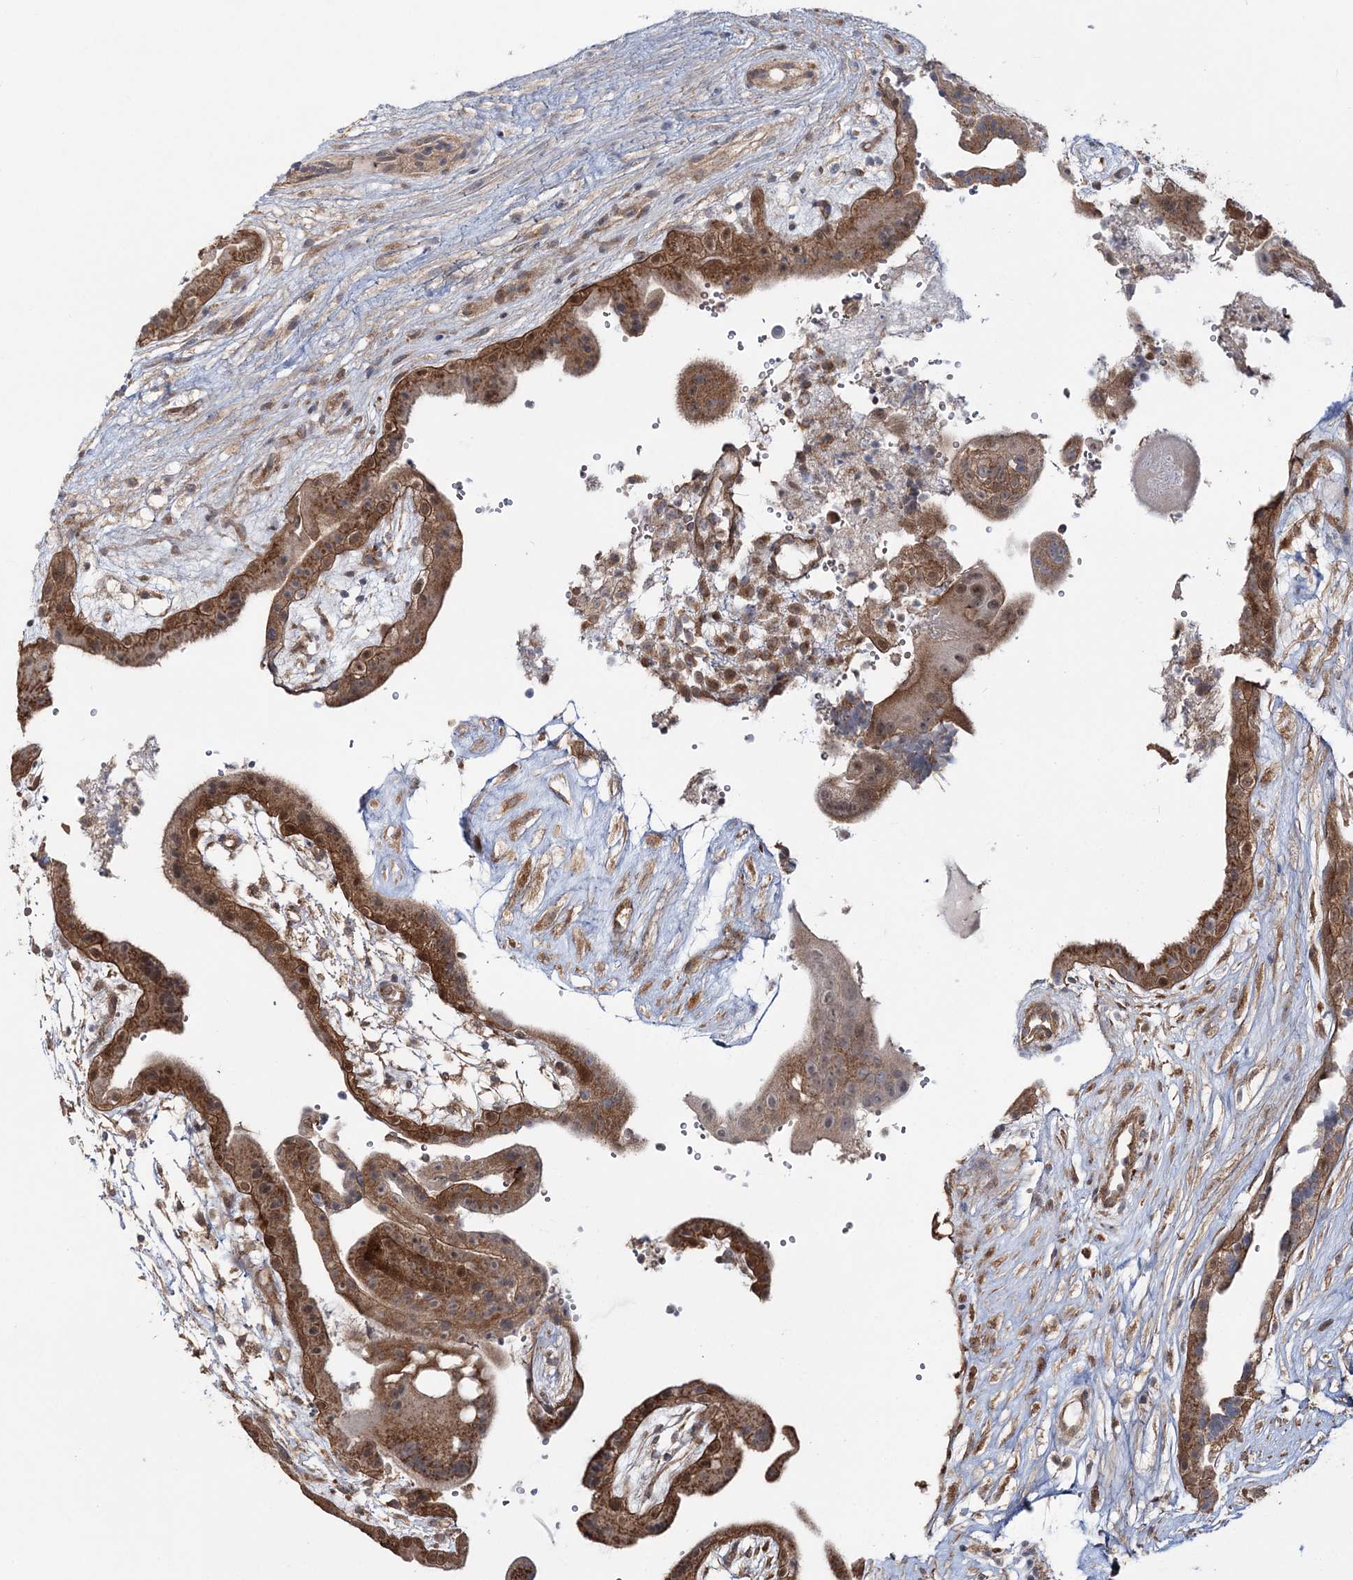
{"staining": {"intensity": "moderate", "quantity": ">75%", "location": "cytoplasmic/membranous"}, "tissue": "placenta", "cell_type": "Trophoblastic cells", "image_type": "normal", "snomed": [{"axis": "morphology", "description": "Normal tissue, NOS"}, {"axis": "topography", "description": "Placenta"}], "caption": "Immunohistochemistry (IHC) histopathology image of unremarkable human placenta stained for a protein (brown), which exhibits medium levels of moderate cytoplasmic/membranous positivity in approximately >75% of trophoblastic cells.", "gene": "MOCS2", "patient": {"sex": "female", "age": 18}}